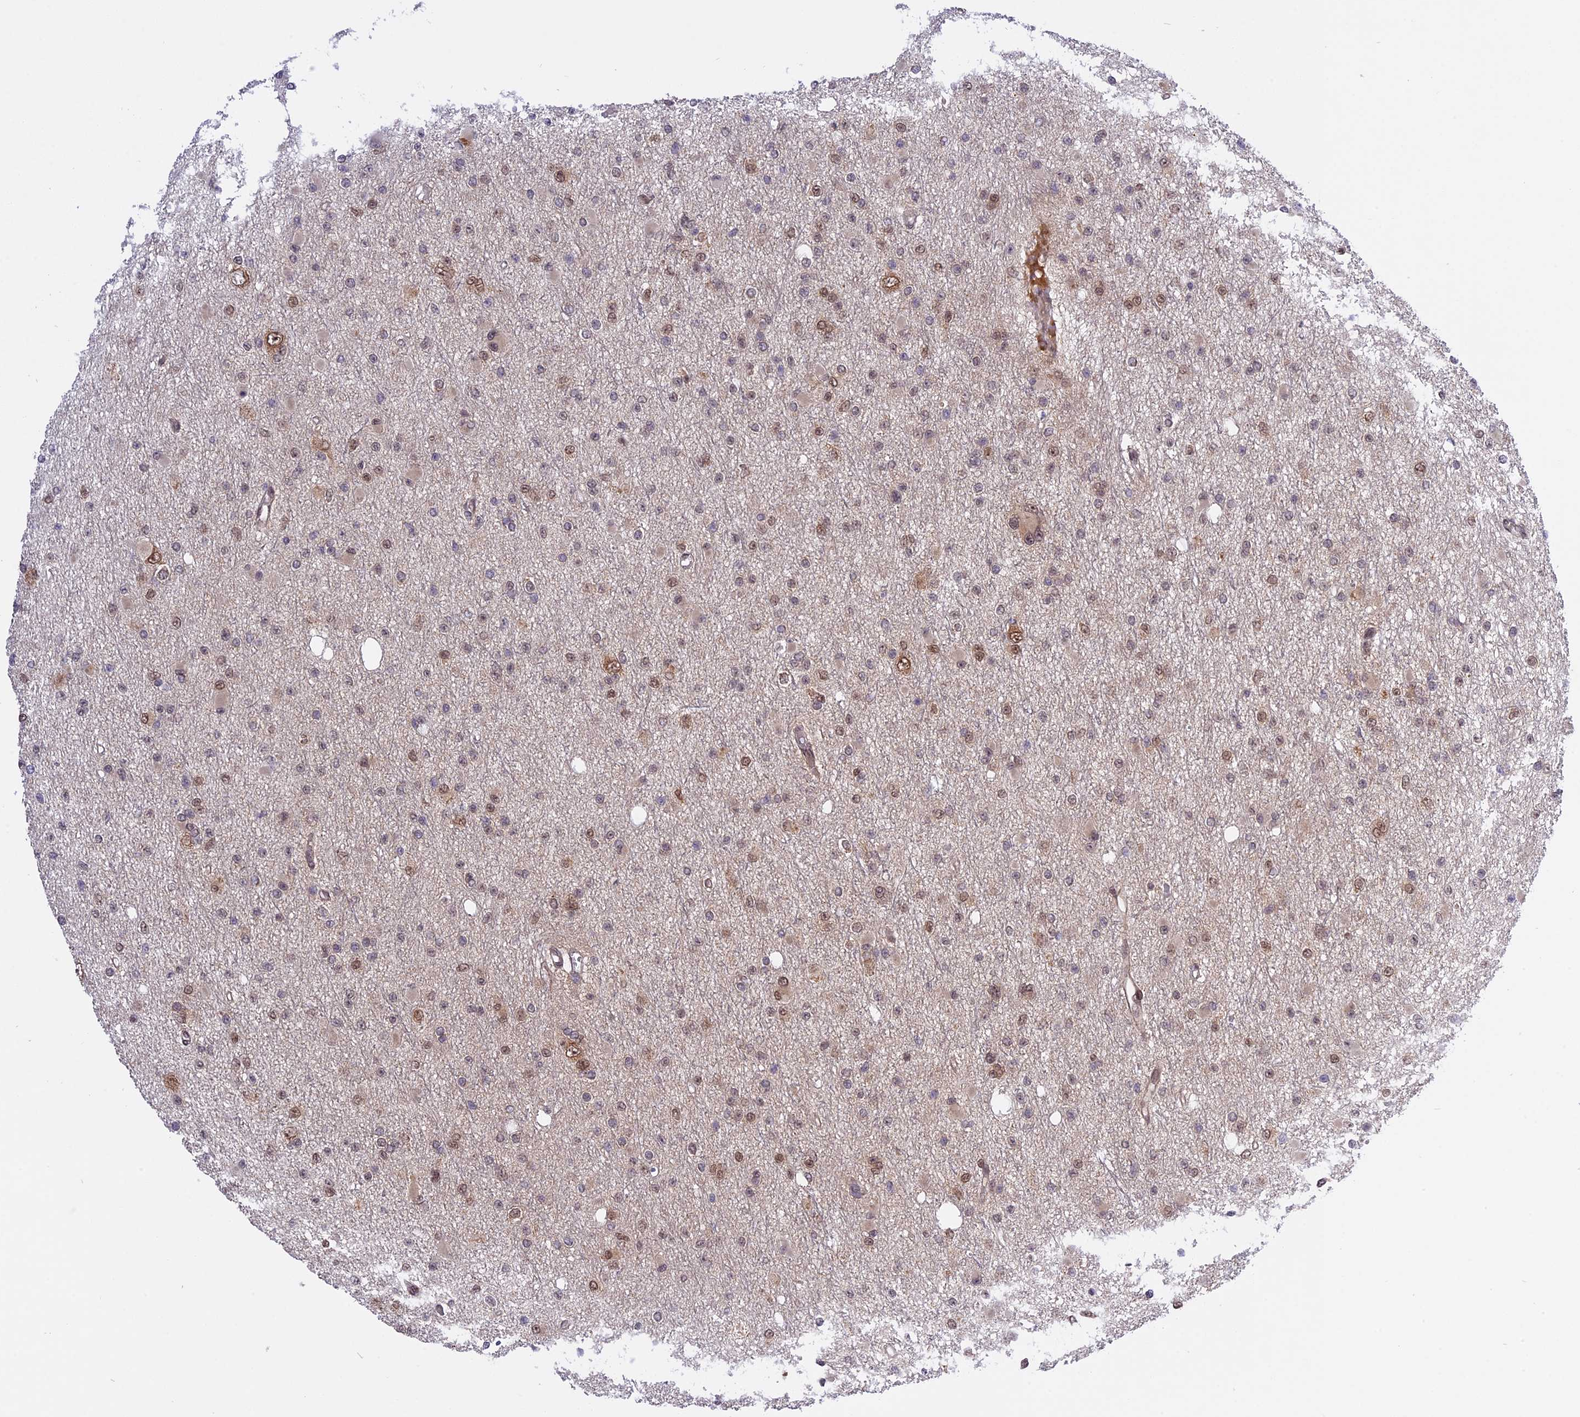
{"staining": {"intensity": "moderate", "quantity": "<25%", "location": "nuclear"}, "tissue": "glioma", "cell_type": "Tumor cells", "image_type": "cancer", "snomed": [{"axis": "morphology", "description": "Glioma, malignant, Low grade"}, {"axis": "topography", "description": "Brain"}], "caption": "Approximately <25% of tumor cells in malignant glioma (low-grade) demonstrate moderate nuclear protein expression as visualized by brown immunohistochemical staining.", "gene": "ZNF428", "patient": {"sex": "female", "age": 22}}